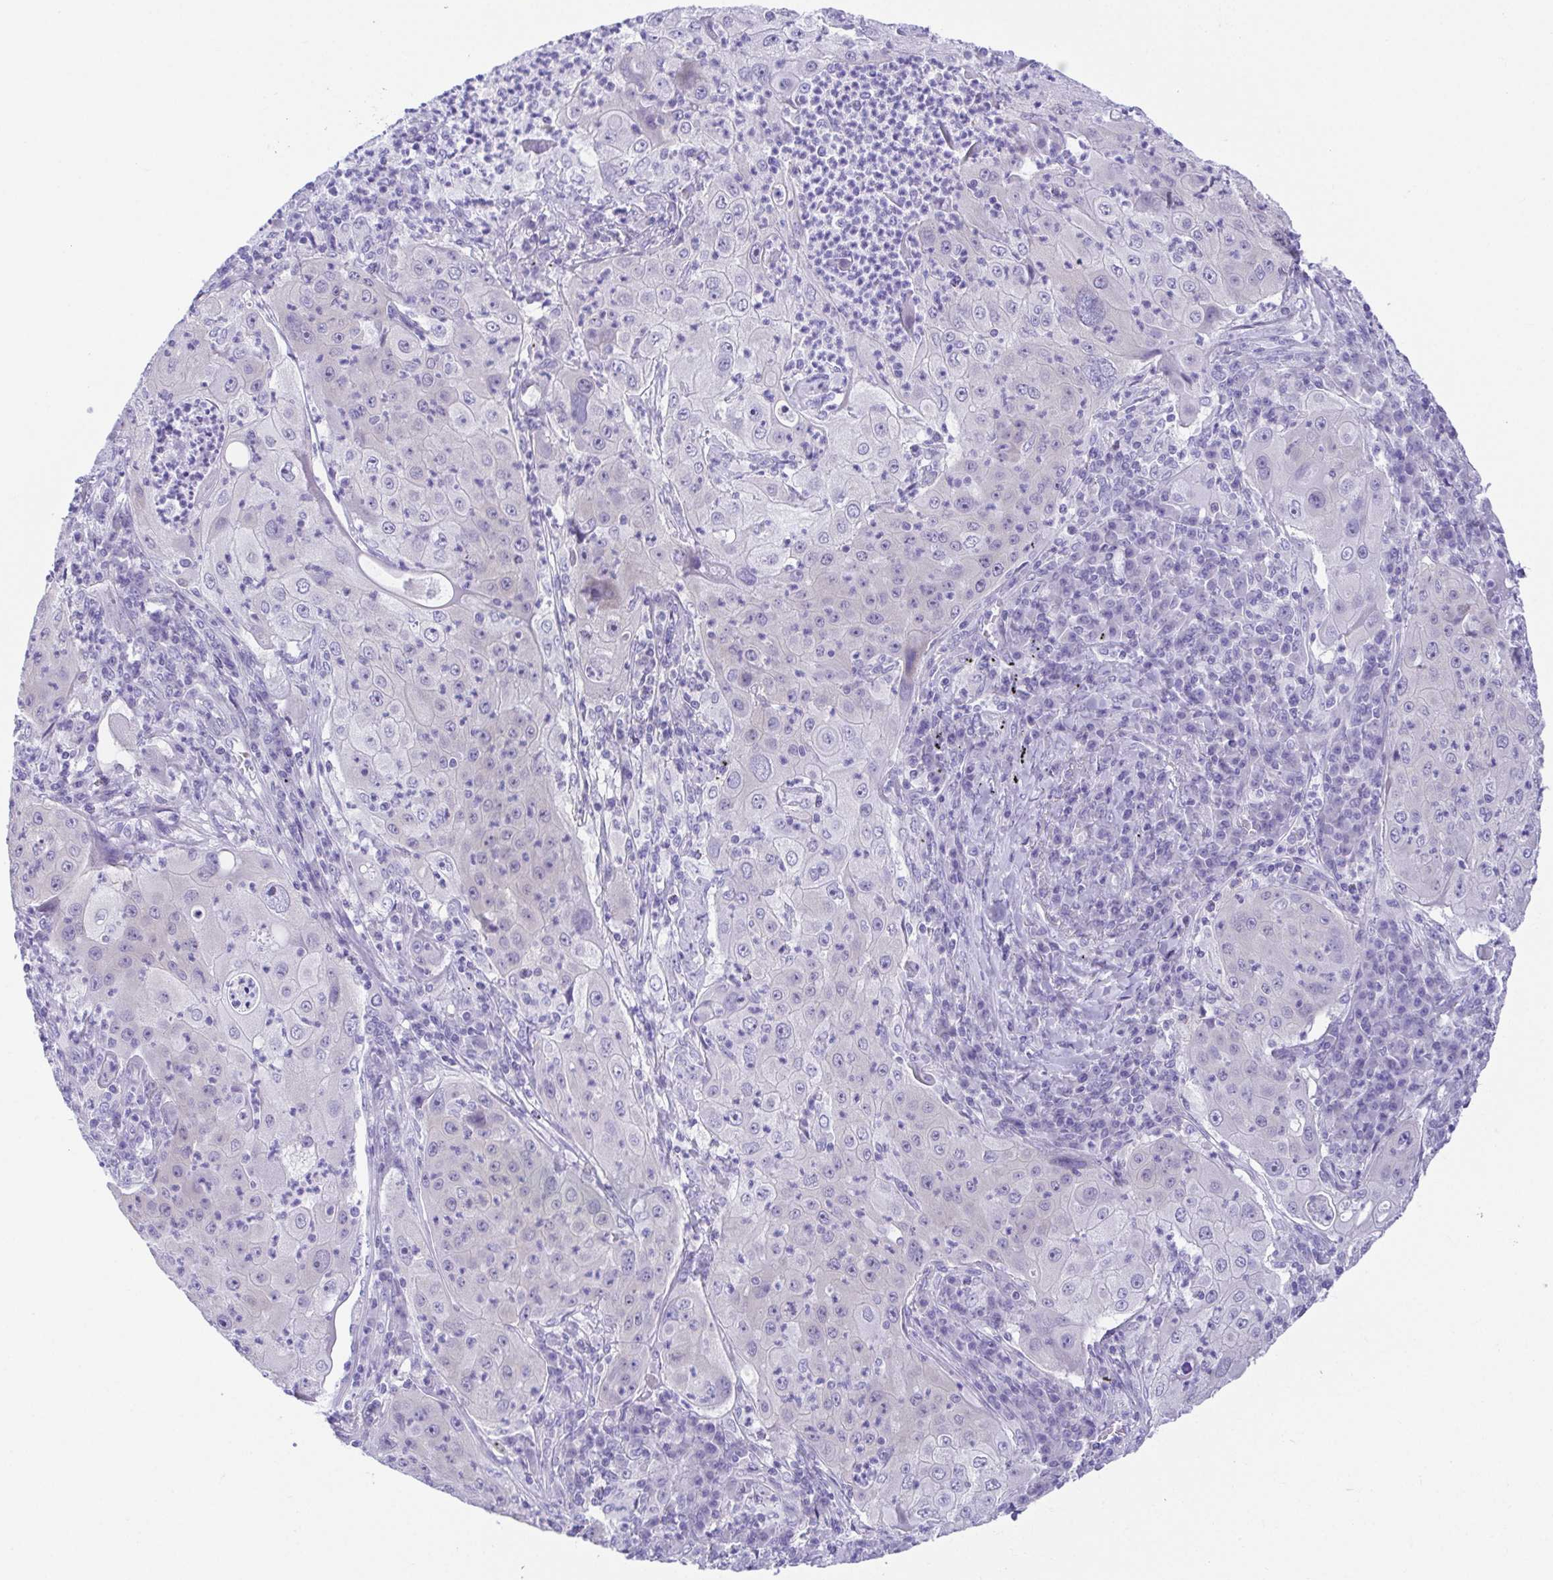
{"staining": {"intensity": "negative", "quantity": "none", "location": "none"}, "tissue": "lung cancer", "cell_type": "Tumor cells", "image_type": "cancer", "snomed": [{"axis": "morphology", "description": "Squamous cell carcinoma, NOS"}, {"axis": "topography", "description": "Lung"}], "caption": "Tumor cells are negative for brown protein staining in lung cancer (squamous cell carcinoma). (Immunohistochemistry (ihc), brightfield microscopy, high magnification).", "gene": "LUZP4", "patient": {"sex": "female", "age": 59}}